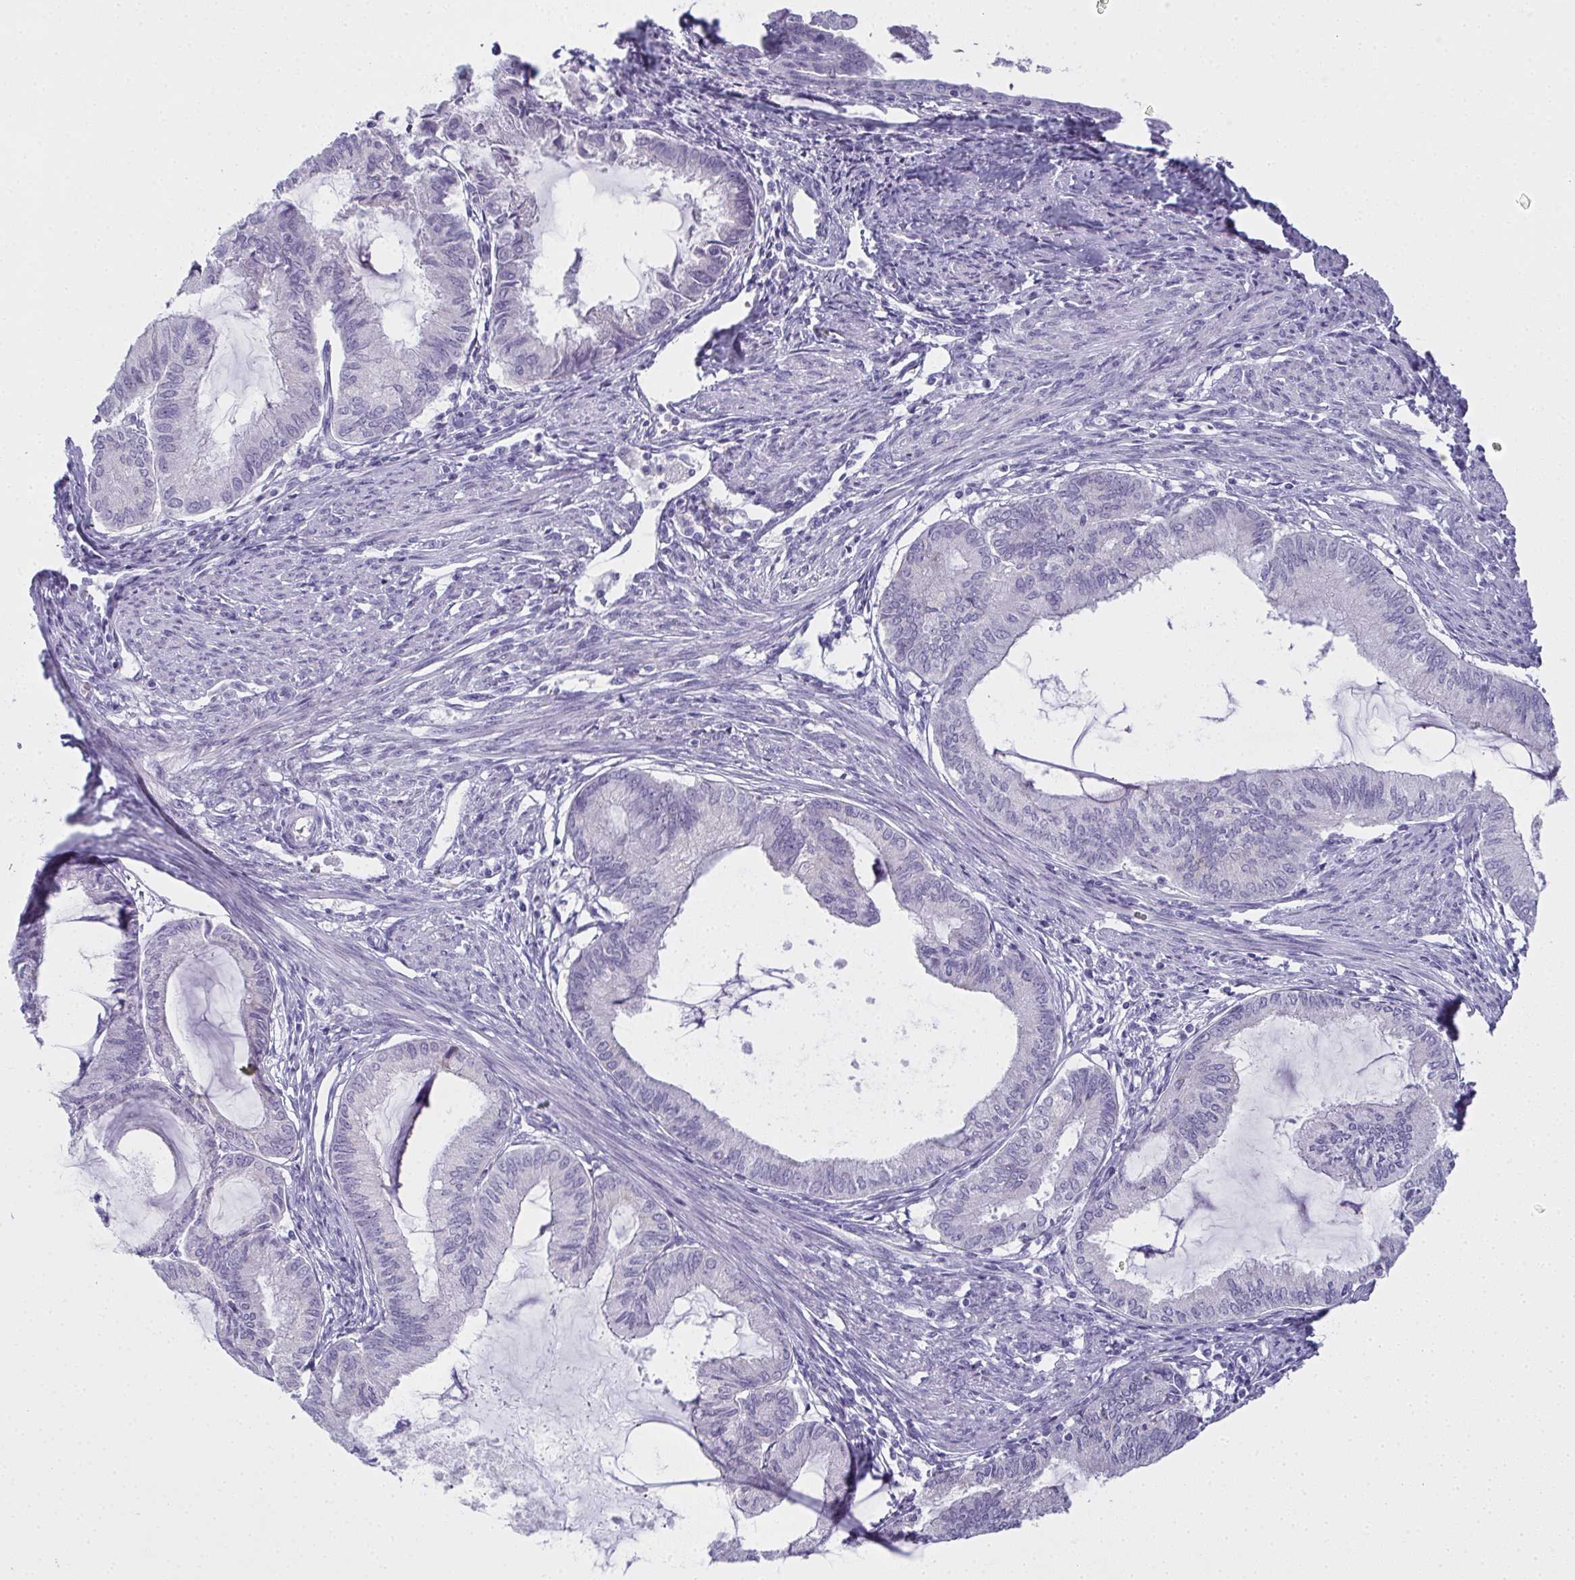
{"staining": {"intensity": "negative", "quantity": "none", "location": "none"}, "tissue": "endometrial cancer", "cell_type": "Tumor cells", "image_type": "cancer", "snomed": [{"axis": "morphology", "description": "Adenocarcinoma, NOS"}, {"axis": "topography", "description": "Endometrium"}], "caption": "There is no significant positivity in tumor cells of endometrial cancer (adenocarcinoma).", "gene": "SLC36A2", "patient": {"sex": "female", "age": 86}}